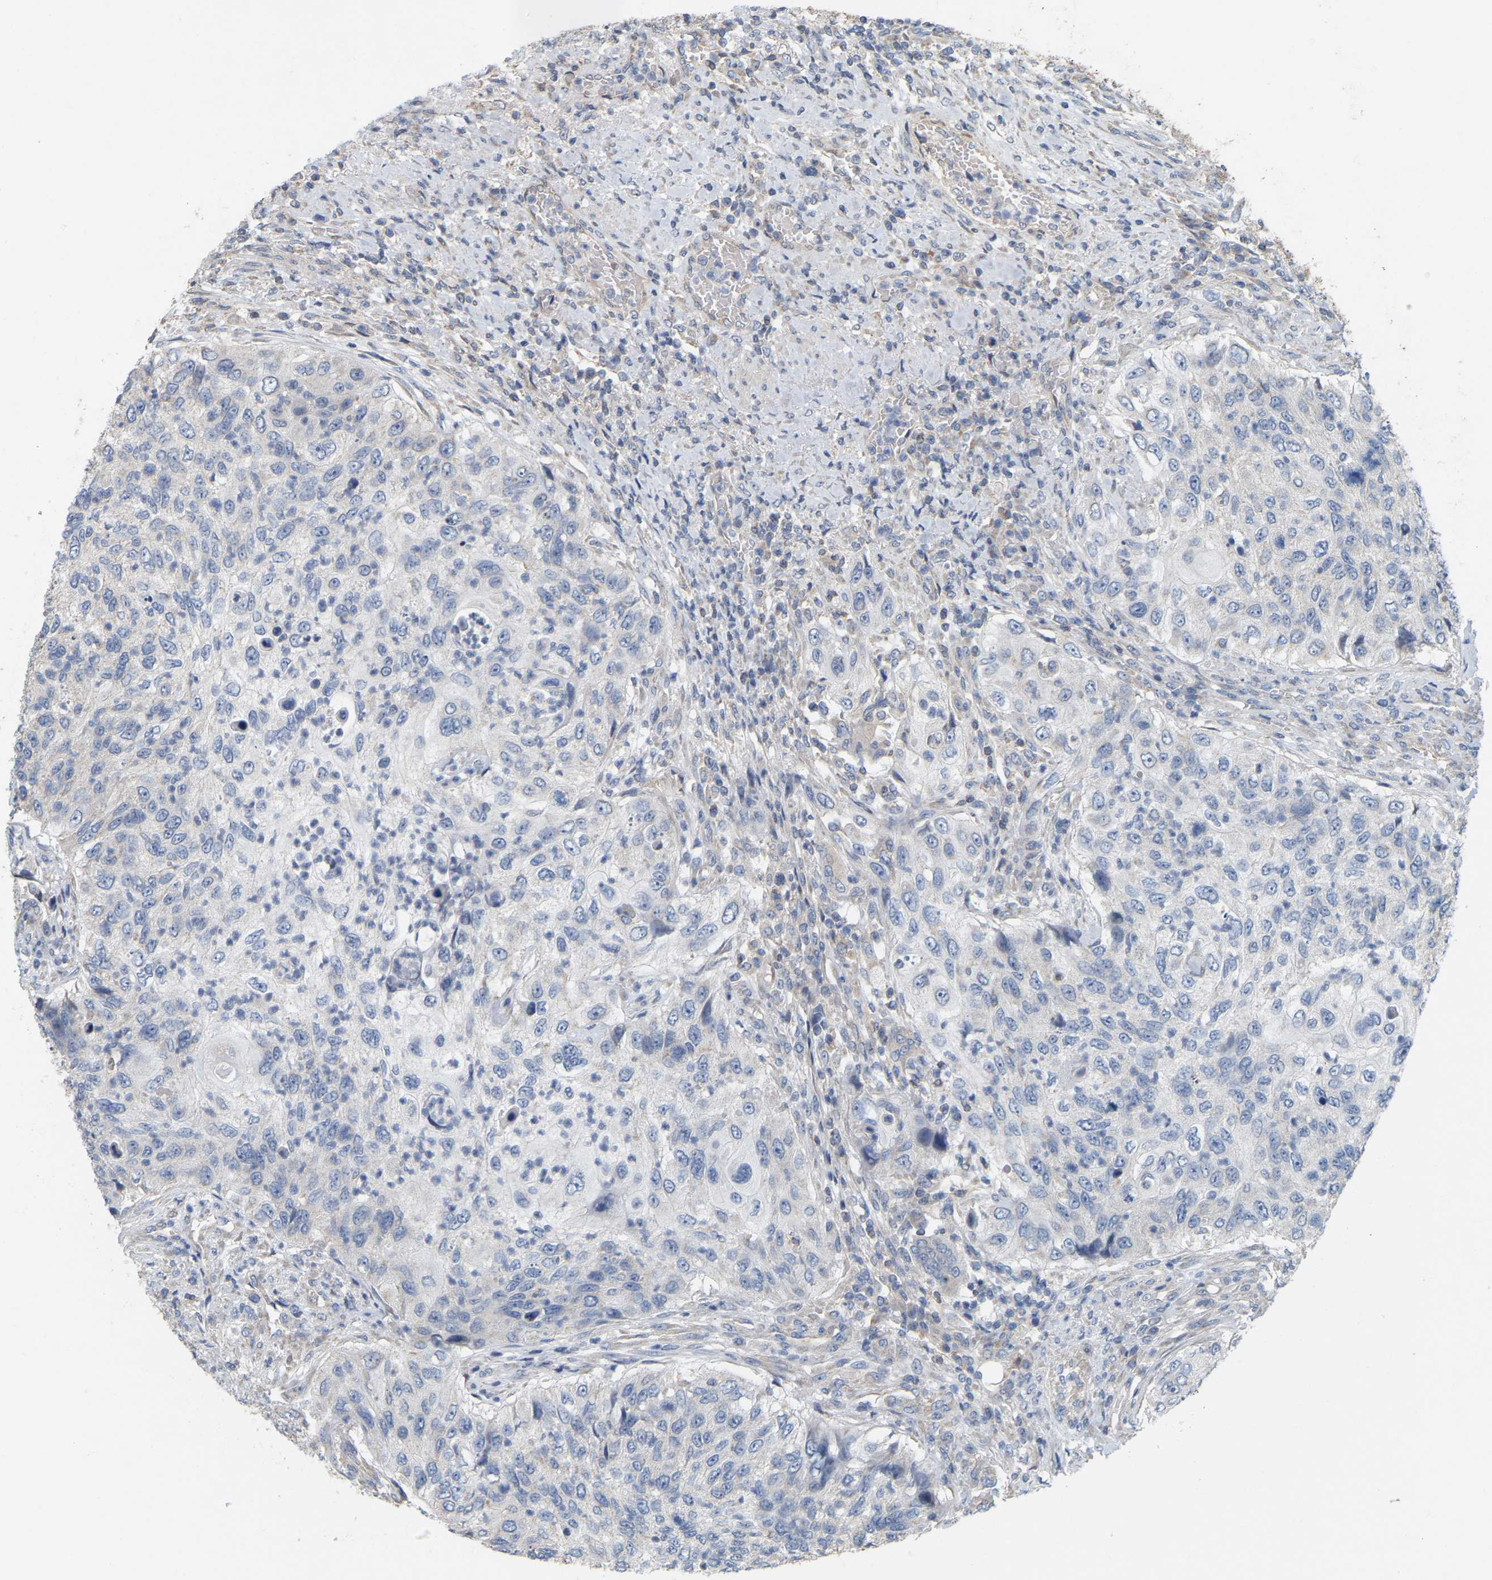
{"staining": {"intensity": "negative", "quantity": "none", "location": "none"}, "tissue": "urothelial cancer", "cell_type": "Tumor cells", "image_type": "cancer", "snomed": [{"axis": "morphology", "description": "Urothelial carcinoma, High grade"}, {"axis": "topography", "description": "Urinary bladder"}], "caption": "This is a histopathology image of immunohistochemistry (IHC) staining of urothelial carcinoma (high-grade), which shows no staining in tumor cells.", "gene": "SSH1", "patient": {"sex": "female", "age": 60}}